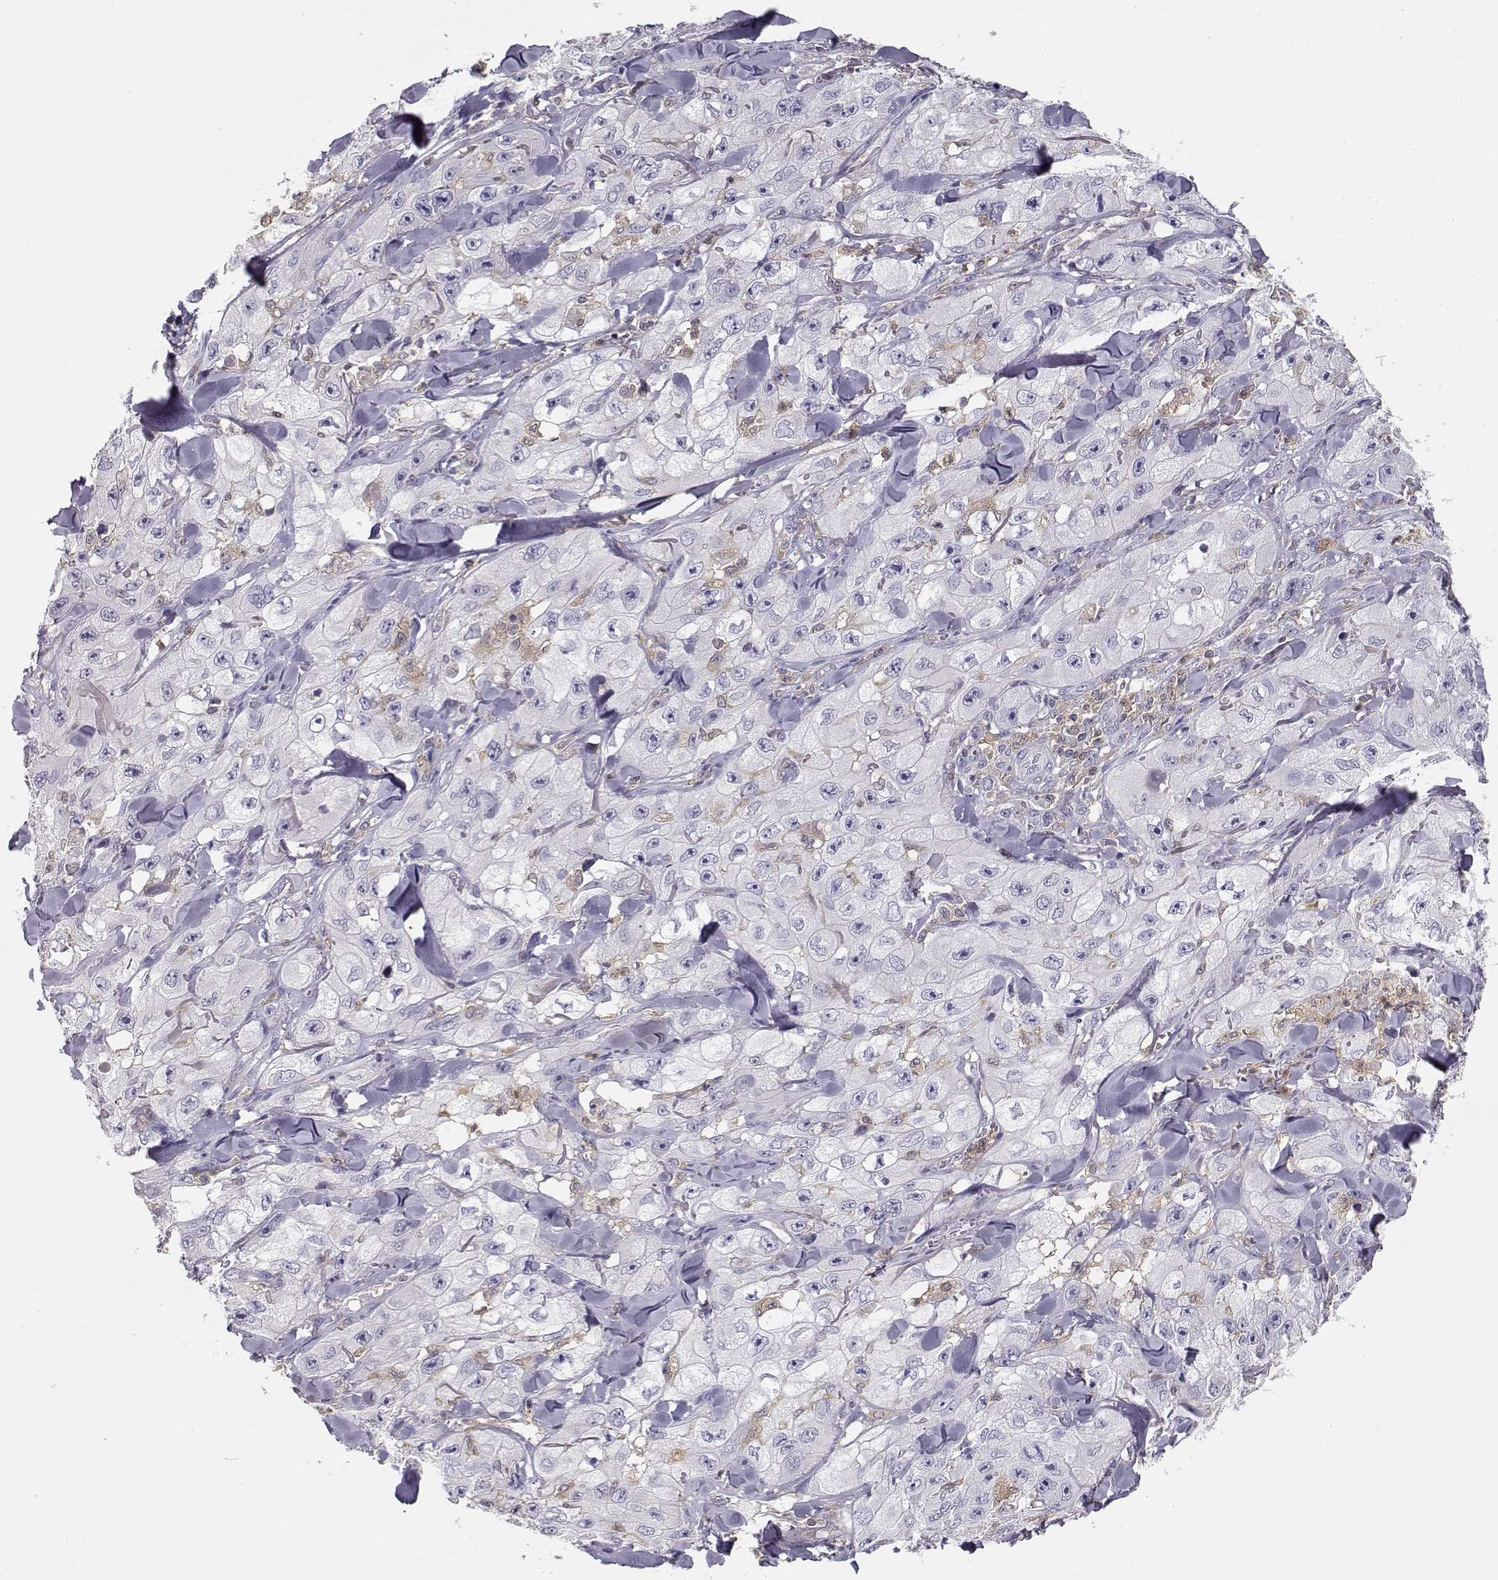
{"staining": {"intensity": "negative", "quantity": "none", "location": "none"}, "tissue": "skin cancer", "cell_type": "Tumor cells", "image_type": "cancer", "snomed": [{"axis": "morphology", "description": "Squamous cell carcinoma, NOS"}, {"axis": "topography", "description": "Skin"}, {"axis": "topography", "description": "Subcutis"}], "caption": "Tumor cells show no significant staining in skin squamous cell carcinoma.", "gene": "VAV1", "patient": {"sex": "male", "age": 73}}